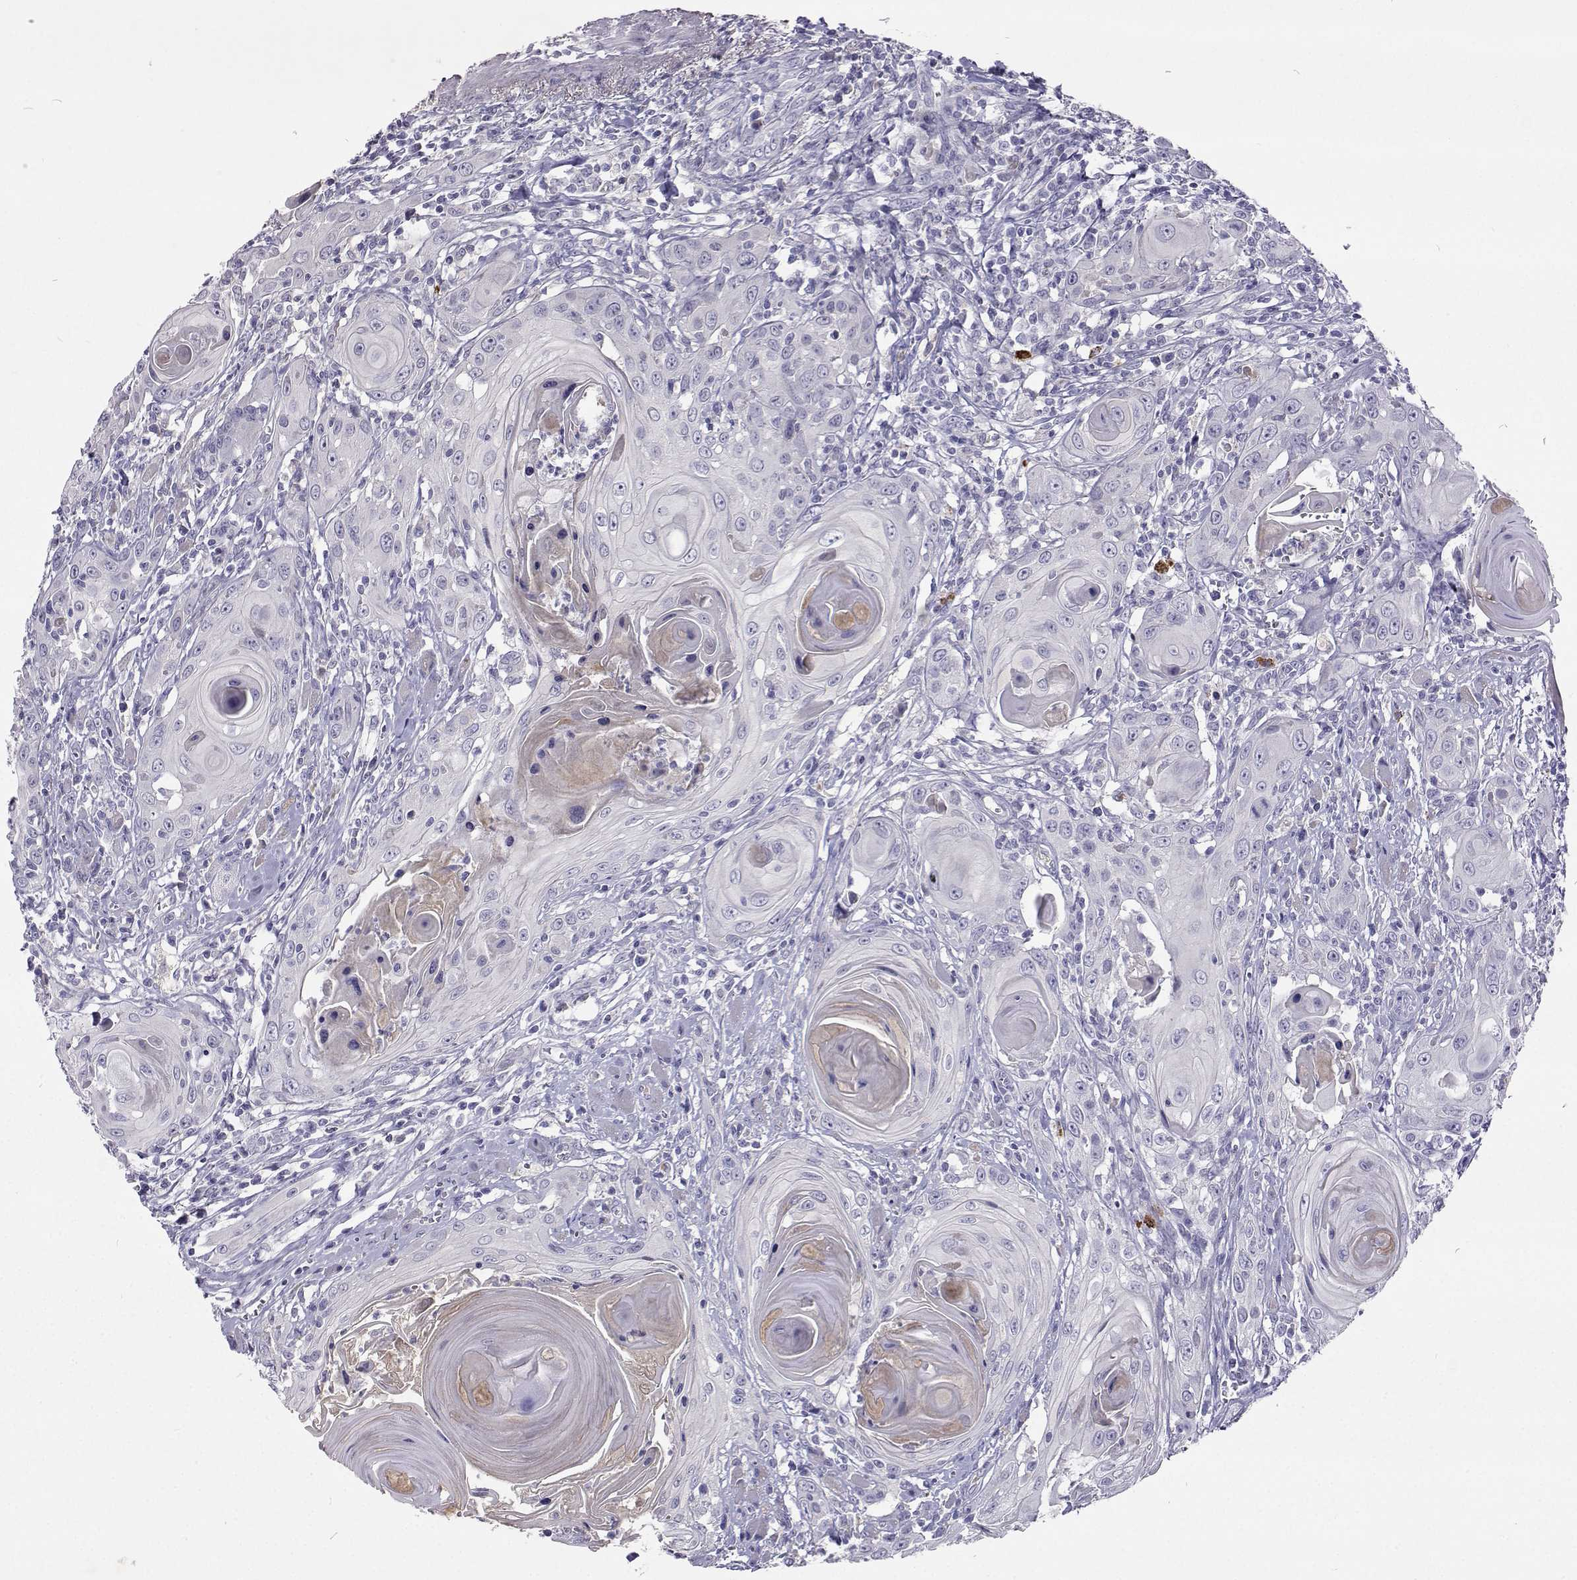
{"staining": {"intensity": "negative", "quantity": "none", "location": "none"}, "tissue": "head and neck cancer", "cell_type": "Tumor cells", "image_type": "cancer", "snomed": [{"axis": "morphology", "description": "Squamous cell carcinoma, NOS"}, {"axis": "topography", "description": "Head-Neck"}], "caption": "Immunohistochemical staining of head and neck cancer (squamous cell carcinoma) displays no significant expression in tumor cells.", "gene": "CFAP44", "patient": {"sex": "female", "age": 80}}